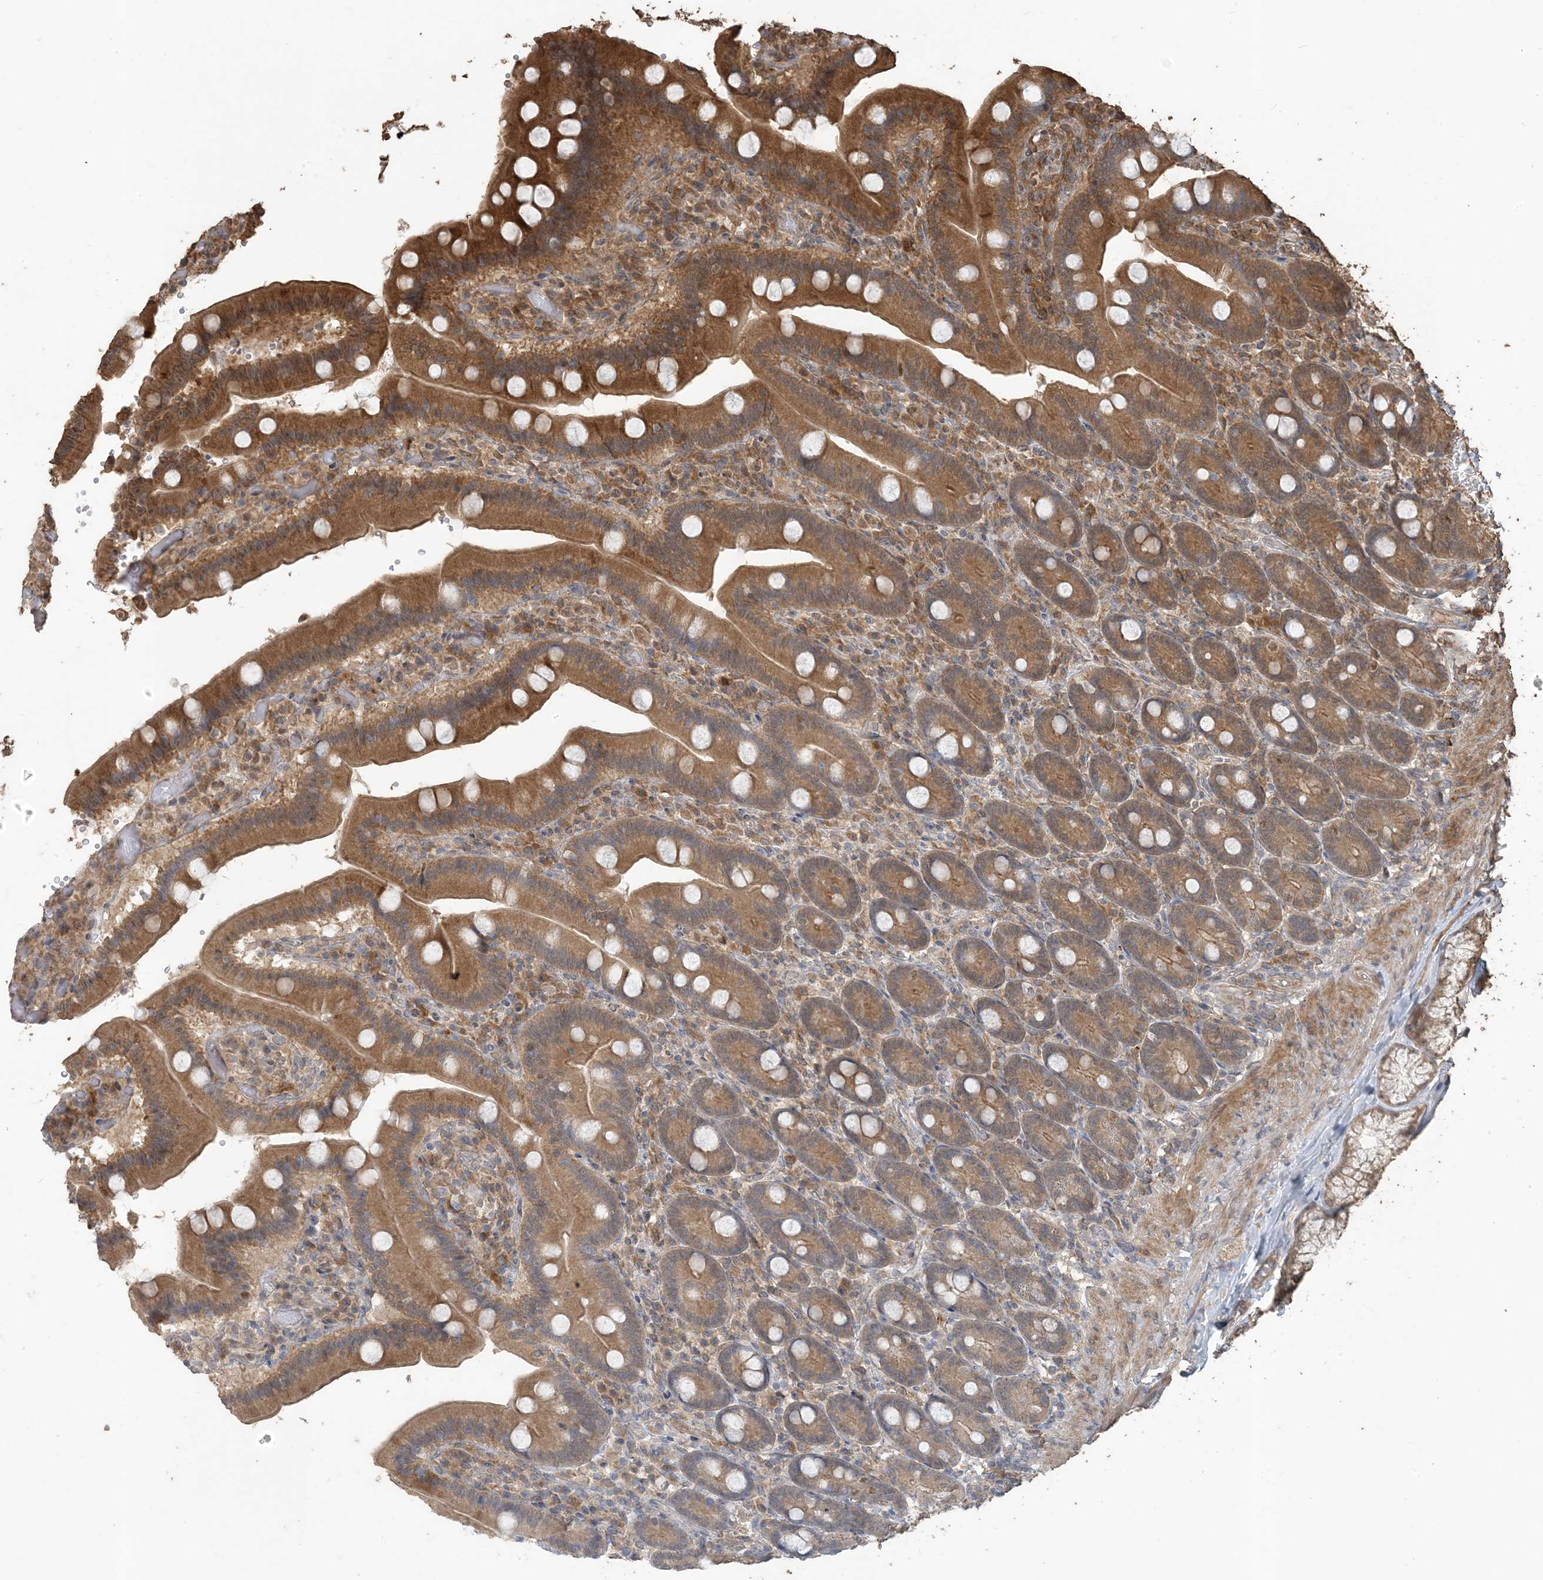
{"staining": {"intensity": "moderate", "quantity": ">75%", "location": "cytoplasmic/membranous"}, "tissue": "duodenum", "cell_type": "Glandular cells", "image_type": "normal", "snomed": [{"axis": "morphology", "description": "Normal tissue, NOS"}, {"axis": "topography", "description": "Duodenum"}], "caption": "A histopathology image of duodenum stained for a protein shows moderate cytoplasmic/membranous brown staining in glandular cells. (DAB IHC, brown staining for protein, blue staining for nuclei).", "gene": "ZC3H12A", "patient": {"sex": "female", "age": 62}}